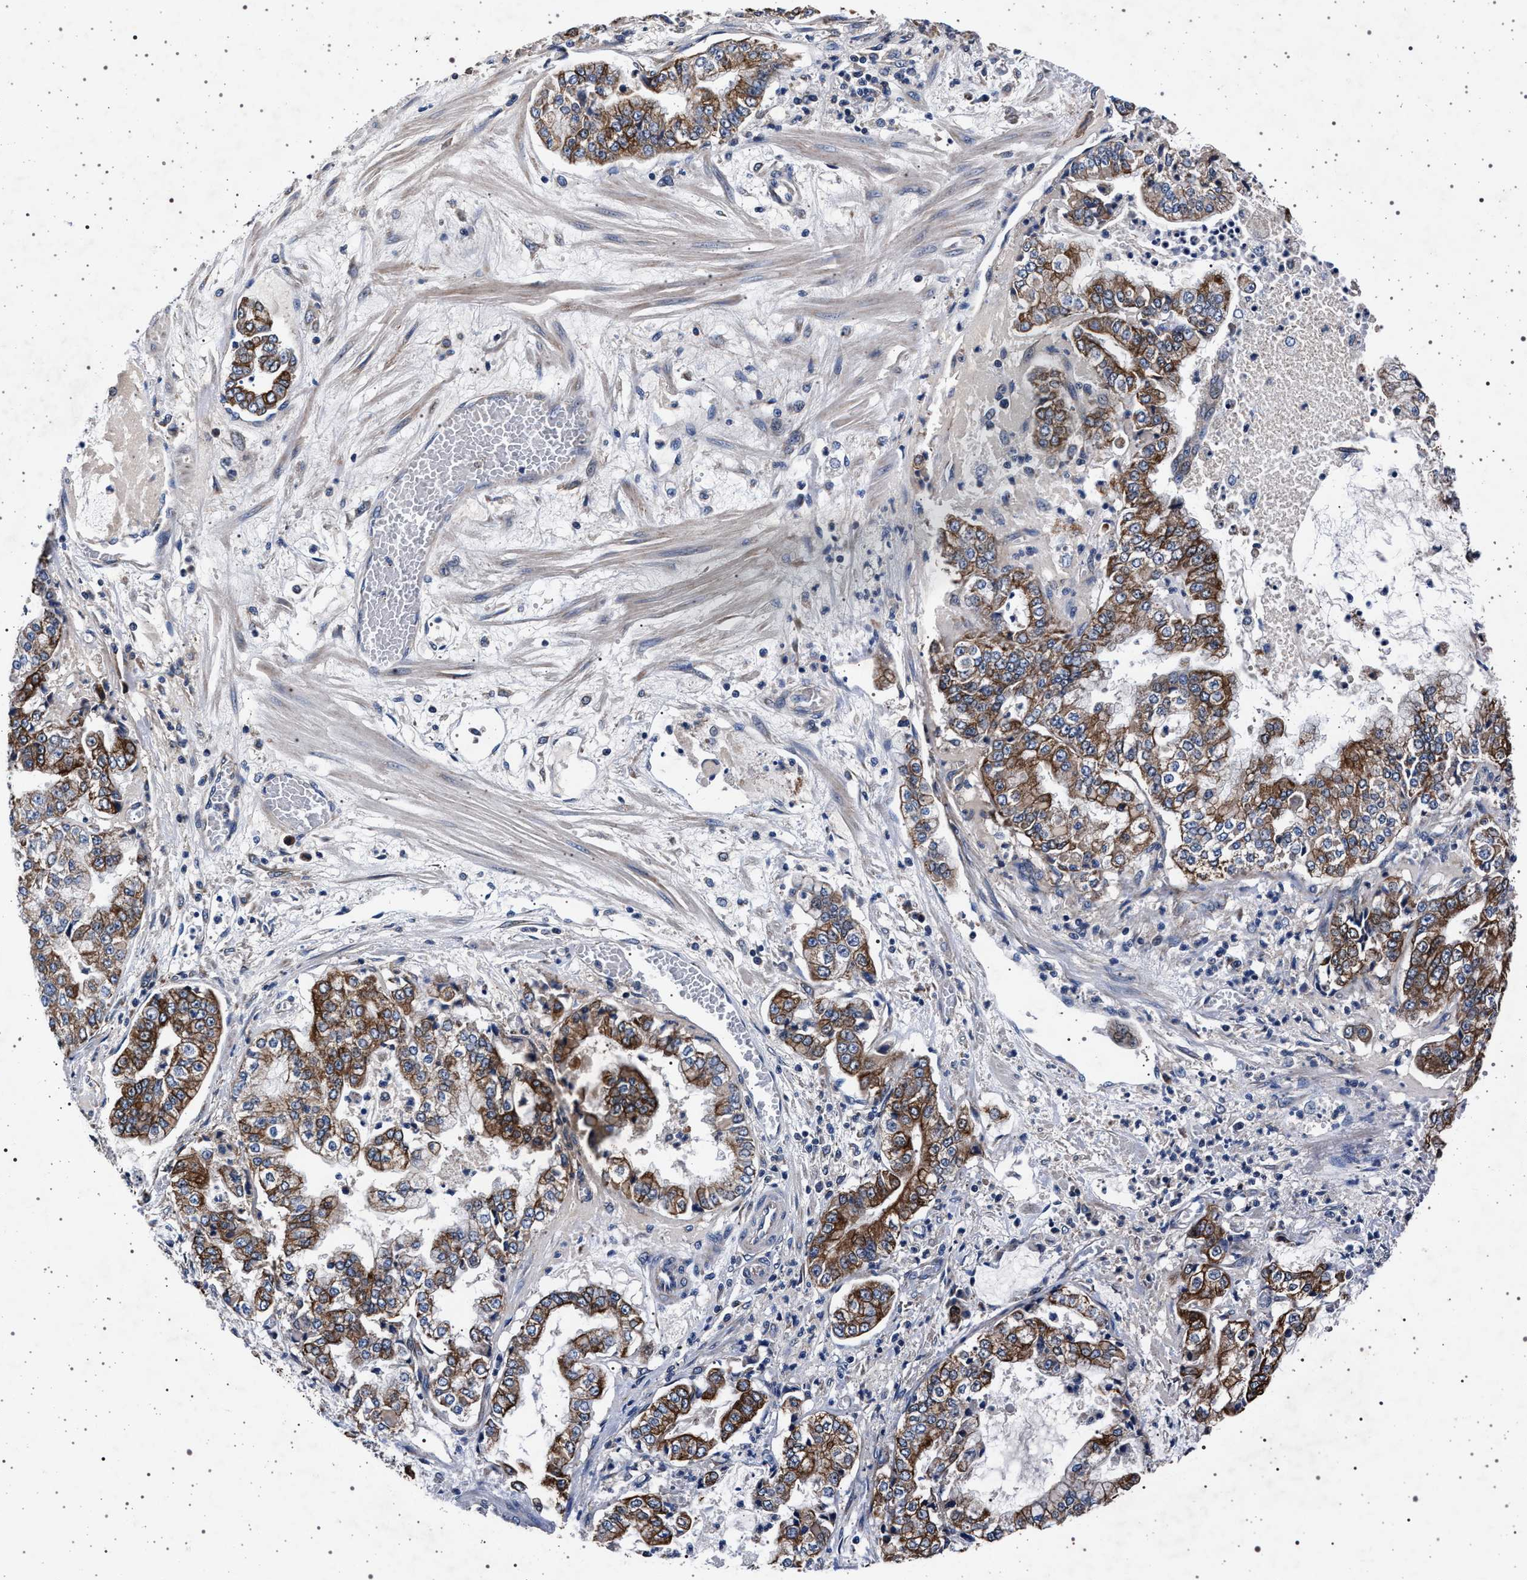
{"staining": {"intensity": "moderate", "quantity": ">75%", "location": "cytoplasmic/membranous"}, "tissue": "stomach cancer", "cell_type": "Tumor cells", "image_type": "cancer", "snomed": [{"axis": "morphology", "description": "Adenocarcinoma, NOS"}, {"axis": "topography", "description": "Stomach"}], "caption": "An image of adenocarcinoma (stomach) stained for a protein shows moderate cytoplasmic/membranous brown staining in tumor cells.", "gene": "MAP3K2", "patient": {"sex": "male", "age": 76}}